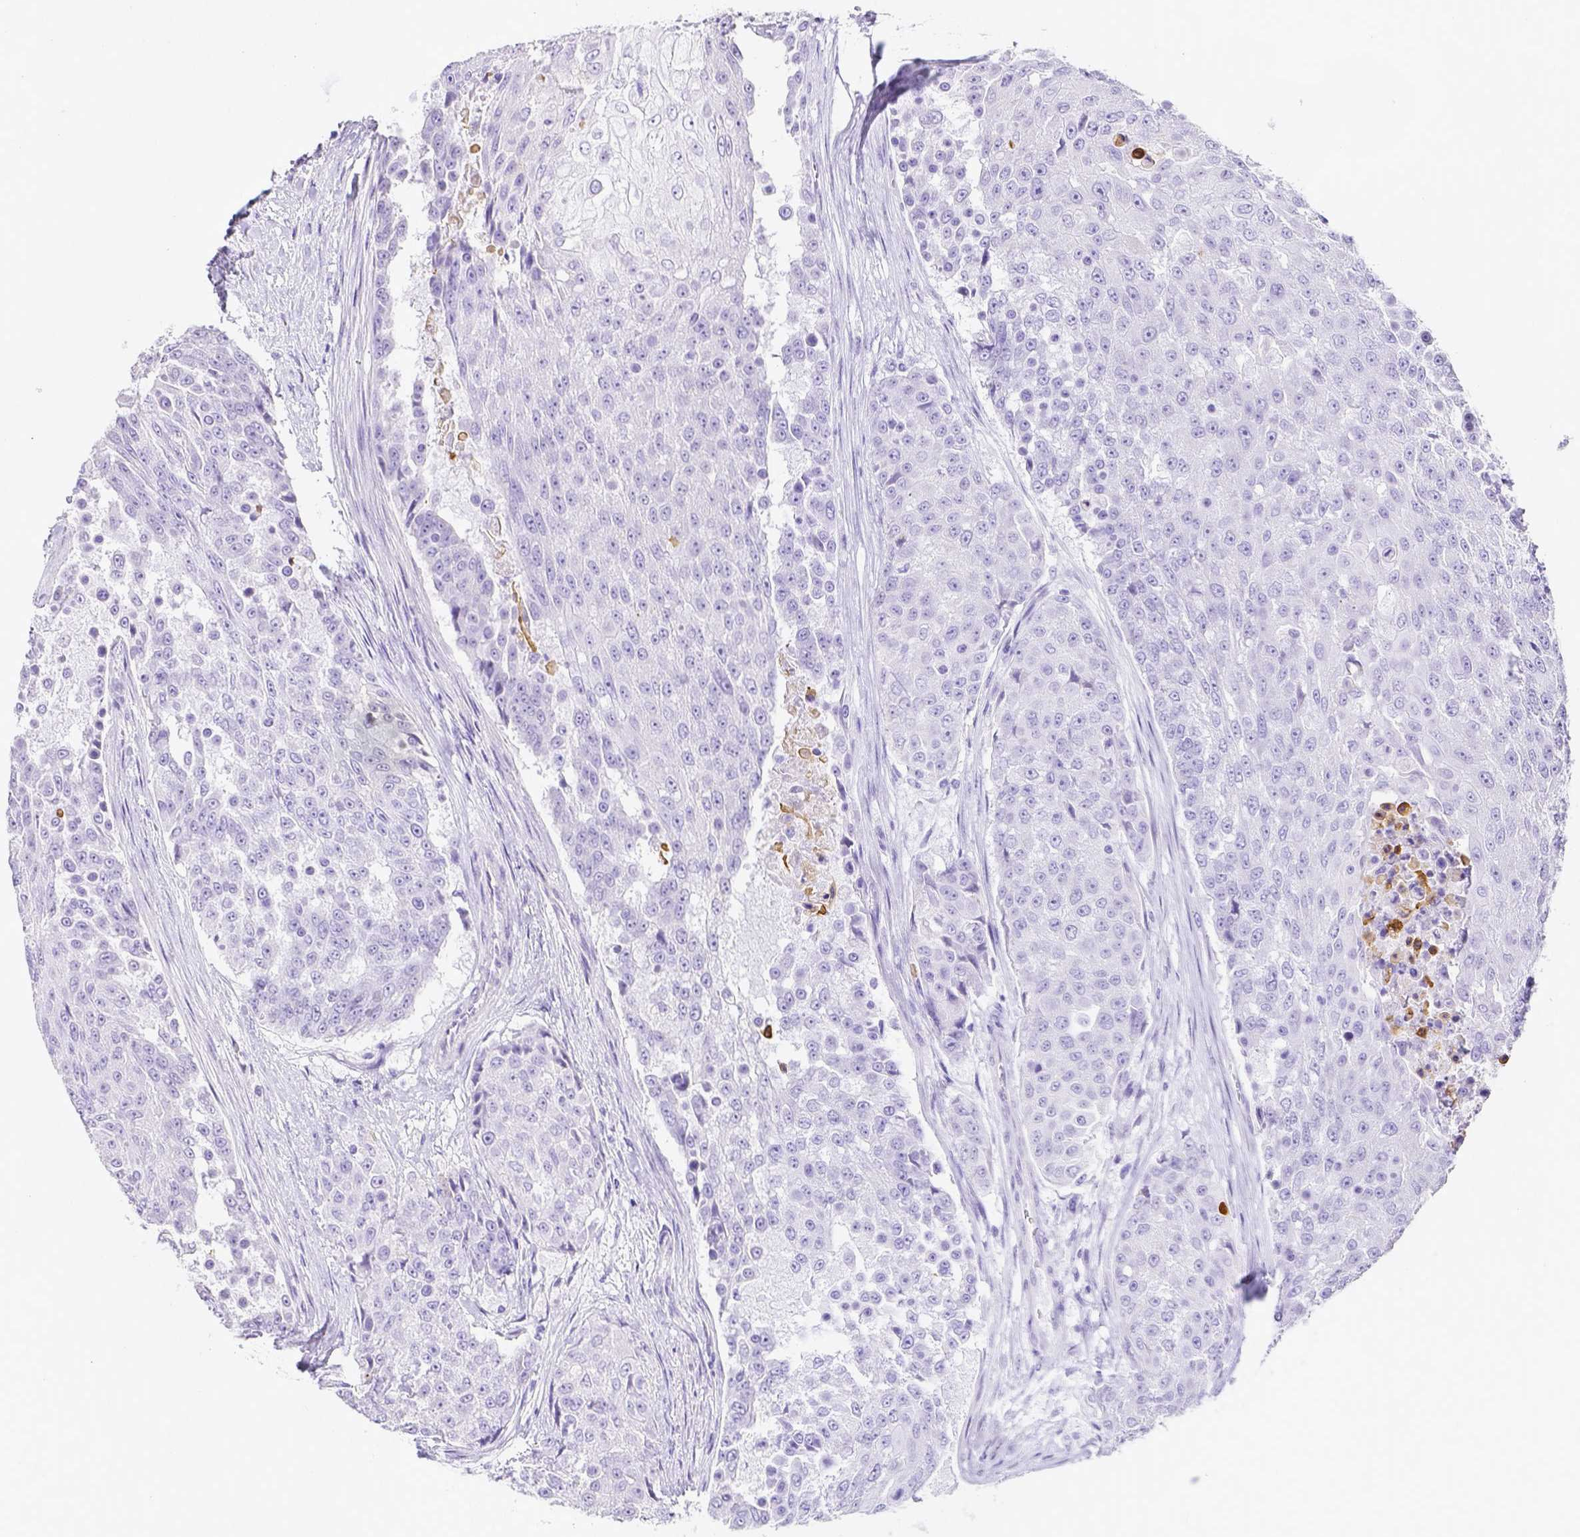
{"staining": {"intensity": "negative", "quantity": "none", "location": "none"}, "tissue": "urothelial cancer", "cell_type": "Tumor cells", "image_type": "cancer", "snomed": [{"axis": "morphology", "description": "Urothelial carcinoma, High grade"}, {"axis": "topography", "description": "Urinary bladder"}], "caption": "This image is of high-grade urothelial carcinoma stained with IHC to label a protein in brown with the nuclei are counter-stained blue. There is no positivity in tumor cells.", "gene": "ARHGAP36", "patient": {"sex": "female", "age": 63}}